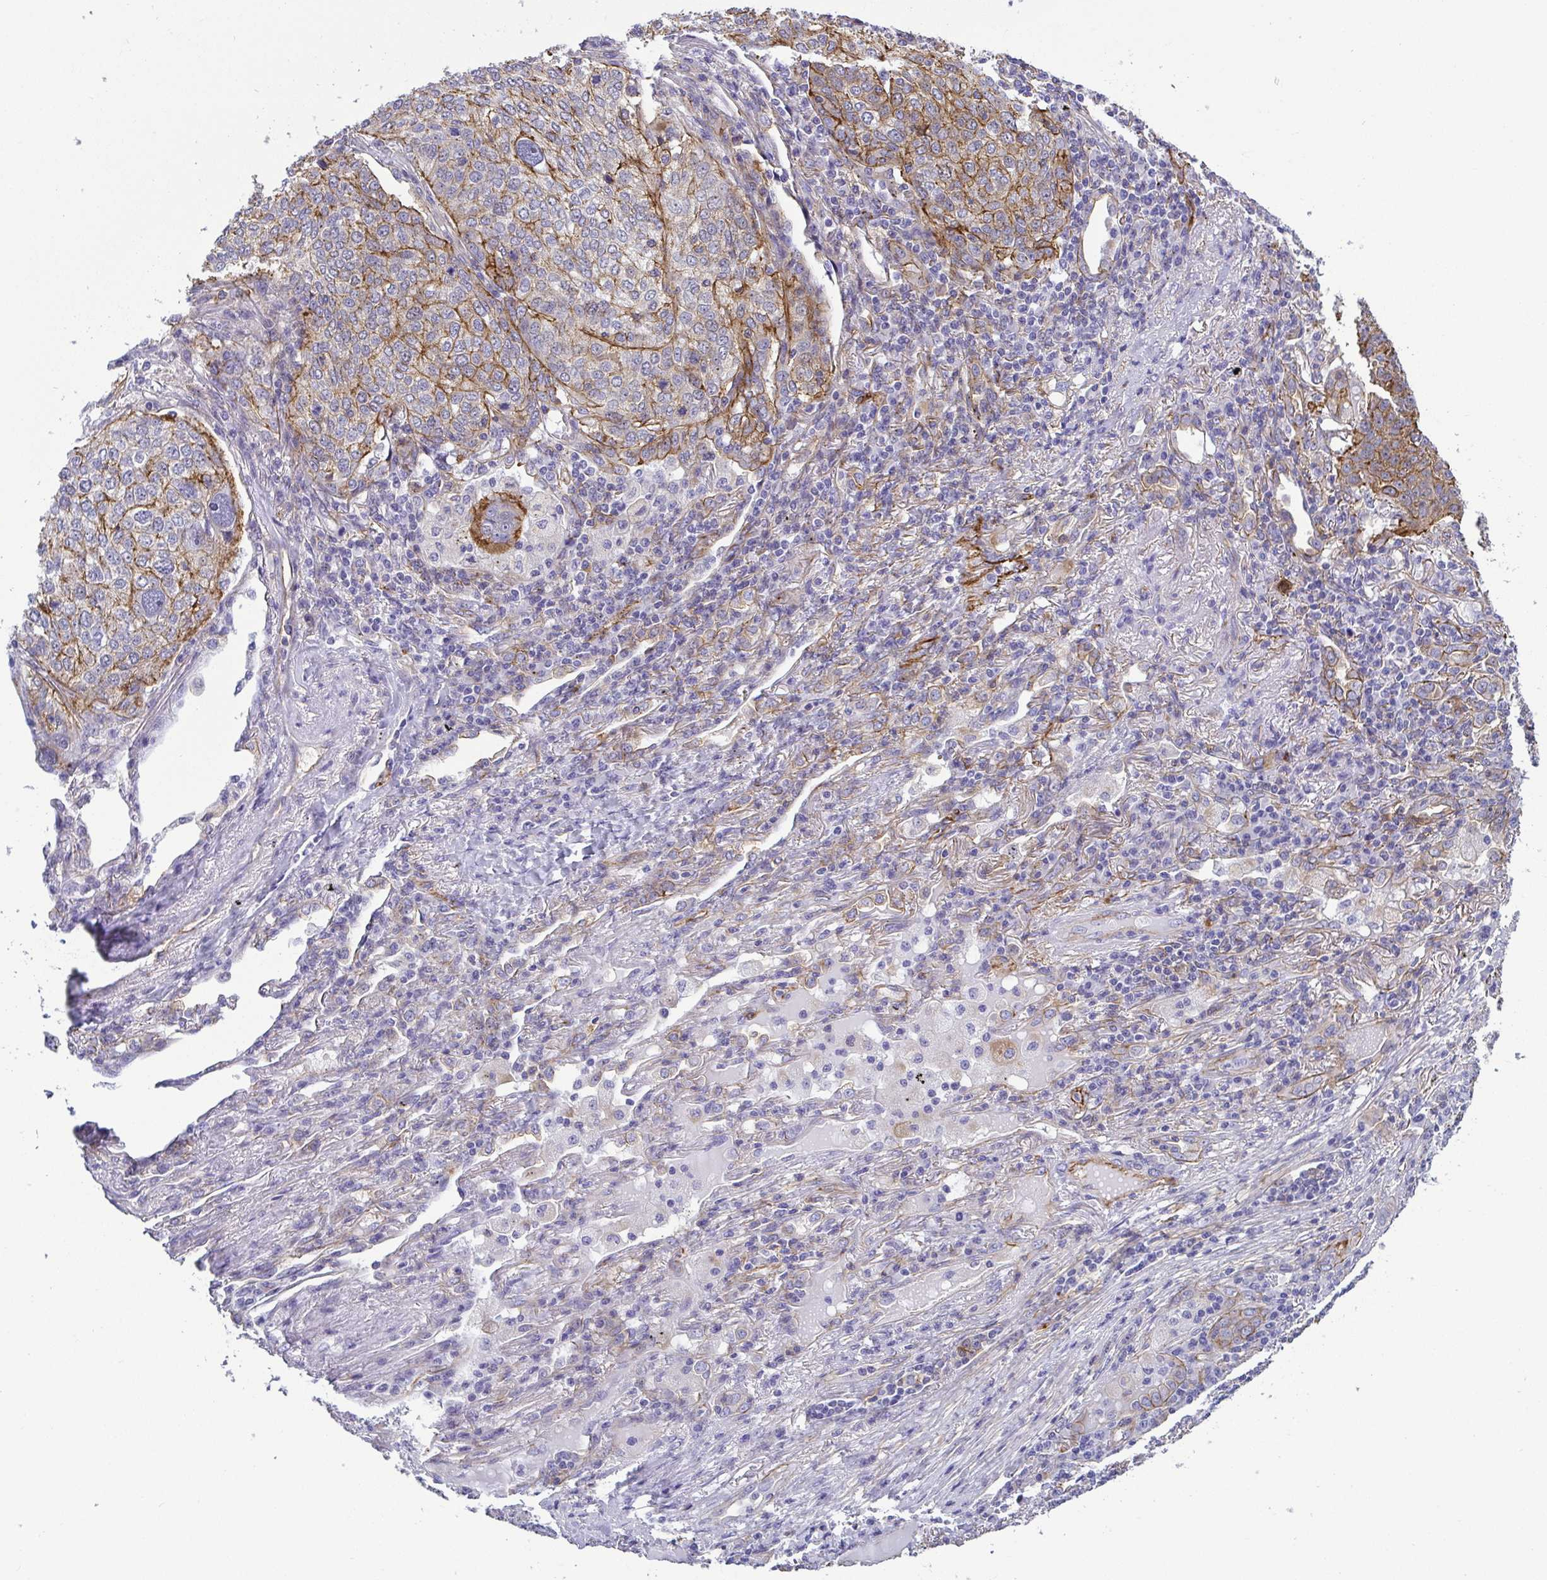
{"staining": {"intensity": "moderate", "quantity": "25%-75%", "location": "cytoplasmic/membranous"}, "tissue": "lung cancer", "cell_type": "Tumor cells", "image_type": "cancer", "snomed": [{"axis": "morphology", "description": "Squamous cell carcinoma, NOS"}, {"axis": "topography", "description": "Lung"}], "caption": "There is medium levels of moderate cytoplasmic/membranous expression in tumor cells of squamous cell carcinoma (lung), as demonstrated by immunohistochemical staining (brown color).", "gene": "LIMA1", "patient": {"sex": "male", "age": 63}}